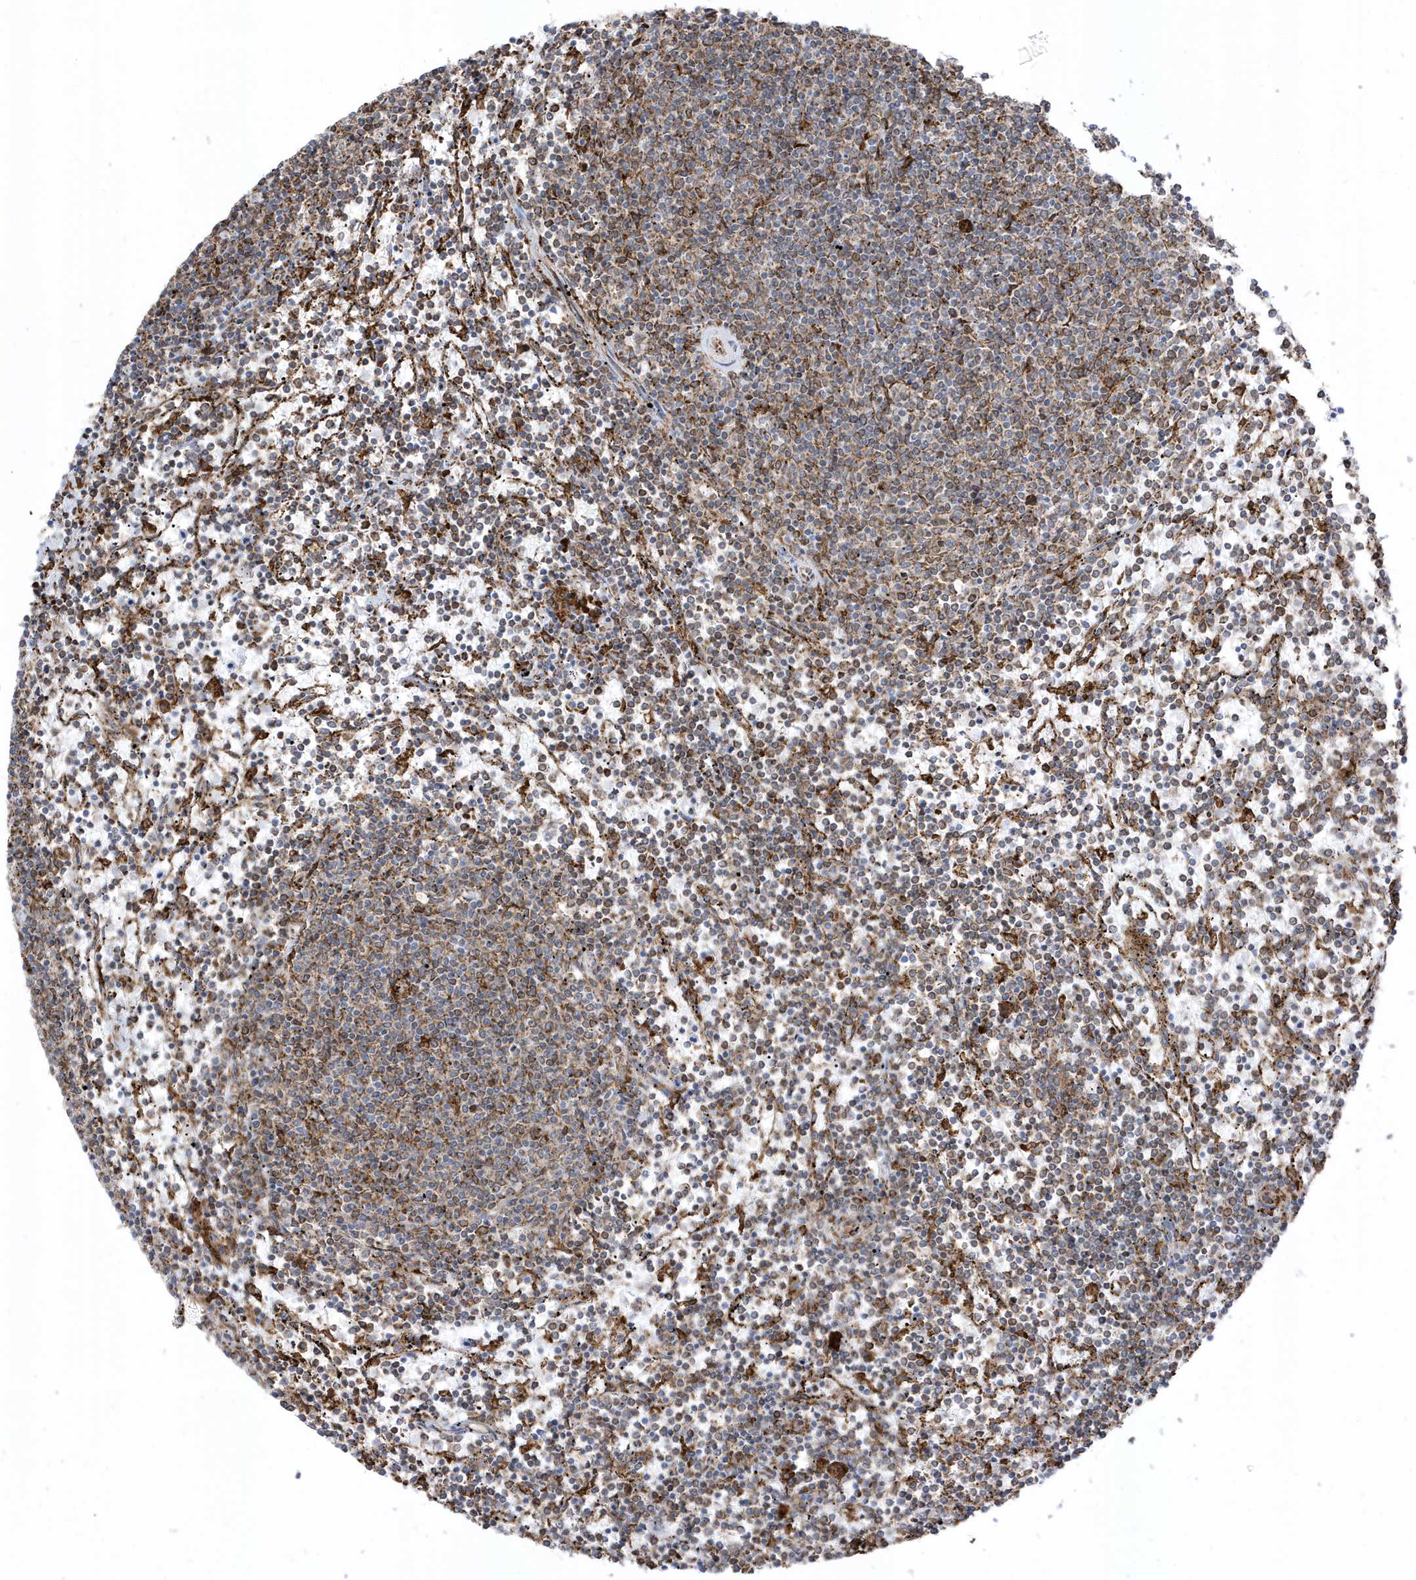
{"staining": {"intensity": "moderate", "quantity": "25%-75%", "location": "cytoplasmic/membranous"}, "tissue": "lymphoma", "cell_type": "Tumor cells", "image_type": "cancer", "snomed": [{"axis": "morphology", "description": "Malignant lymphoma, non-Hodgkin's type, Low grade"}, {"axis": "topography", "description": "Spleen"}], "caption": "A brown stain highlights moderate cytoplasmic/membranous positivity of a protein in human low-grade malignant lymphoma, non-Hodgkin's type tumor cells. (brown staining indicates protein expression, while blue staining denotes nuclei).", "gene": "PDIA6", "patient": {"sex": "female", "age": 50}}